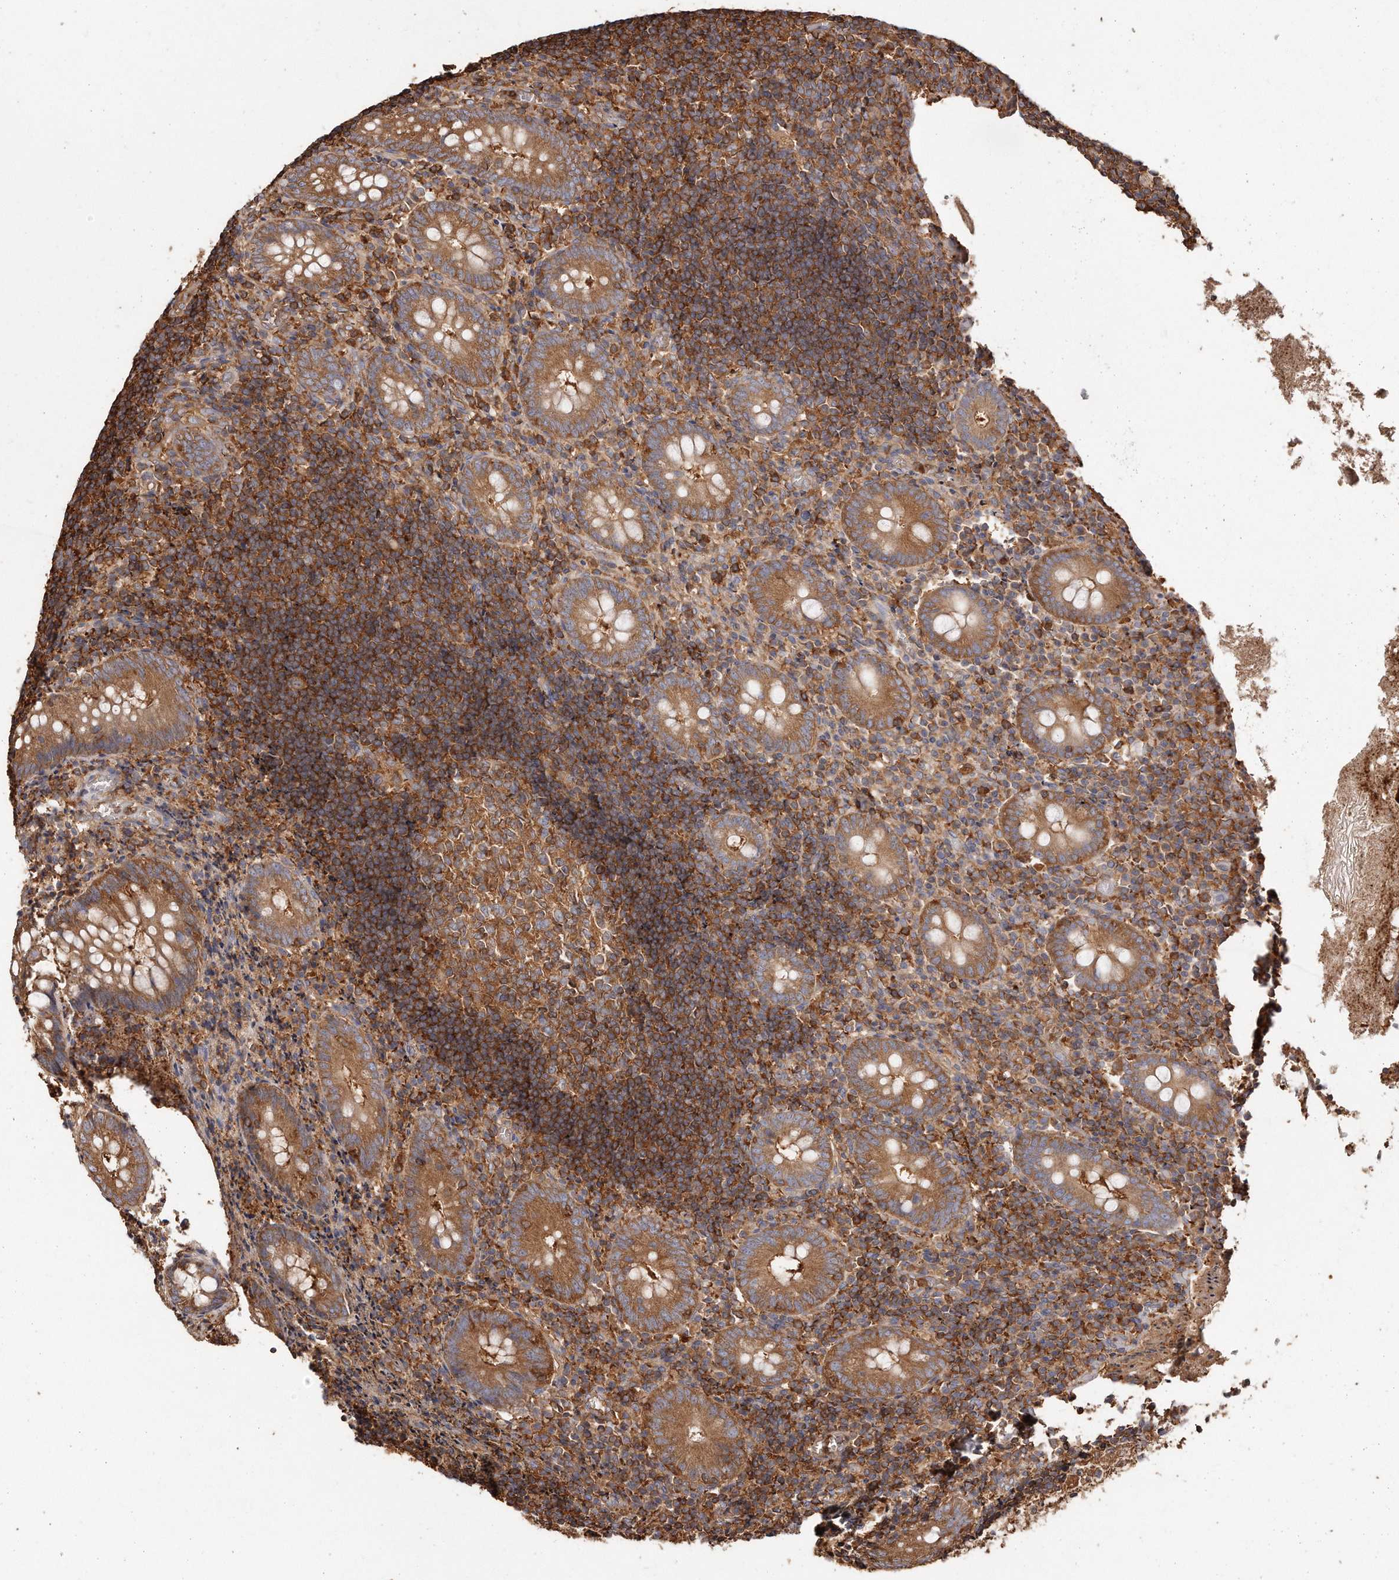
{"staining": {"intensity": "strong", "quantity": ">75%", "location": "cytoplasmic/membranous"}, "tissue": "appendix", "cell_type": "Glandular cells", "image_type": "normal", "snomed": [{"axis": "morphology", "description": "Normal tissue, NOS"}, {"axis": "topography", "description": "Appendix"}], "caption": "This image reveals immunohistochemistry staining of normal human appendix, with high strong cytoplasmic/membranous expression in about >75% of glandular cells.", "gene": "CAP1", "patient": {"sex": "female", "age": 17}}